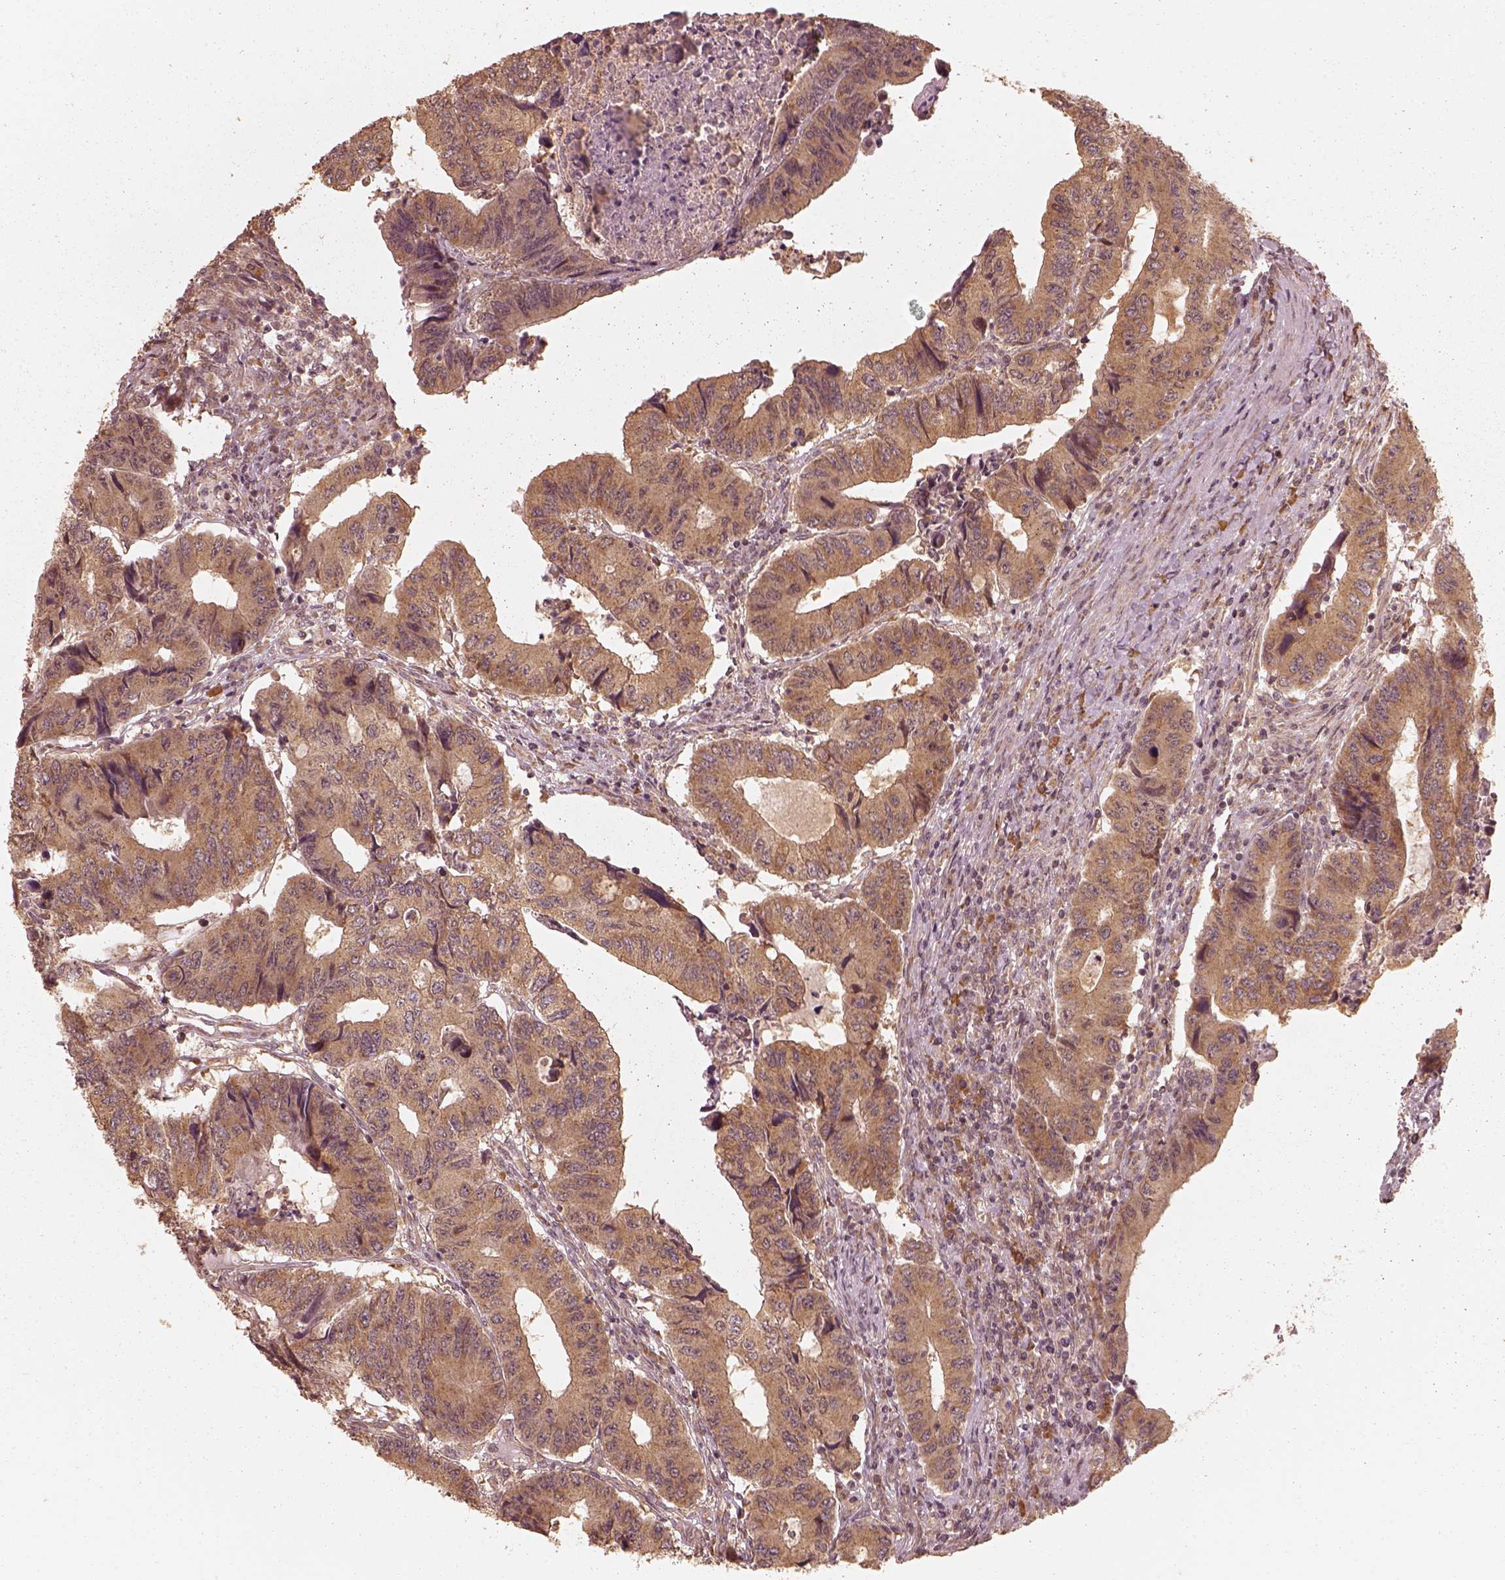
{"staining": {"intensity": "moderate", "quantity": ">75%", "location": "cytoplasmic/membranous"}, "tissue": "colorectal cancer", "cell_type": "Tumor cells", "image_type": "cancer", "snomed": [{"axis": "morphology", "description": "Adenocarcinoma, NOS"}, {"axis": "topography", "description": "Colon"}], "caption": "A photomicrograph of human colorectal adenocarcinoma stained for a protein exhibits moderate cytoplasmic/membranous brown staining in tumor cells. Using DAB (3,3'-diaminobenzidine) (brown) and hematoxylin (blue) stains, captured at high magnification using brightfield microscopy.", "gene": "DNAJC25", "patient": {"sex": "male", "age": 53}}